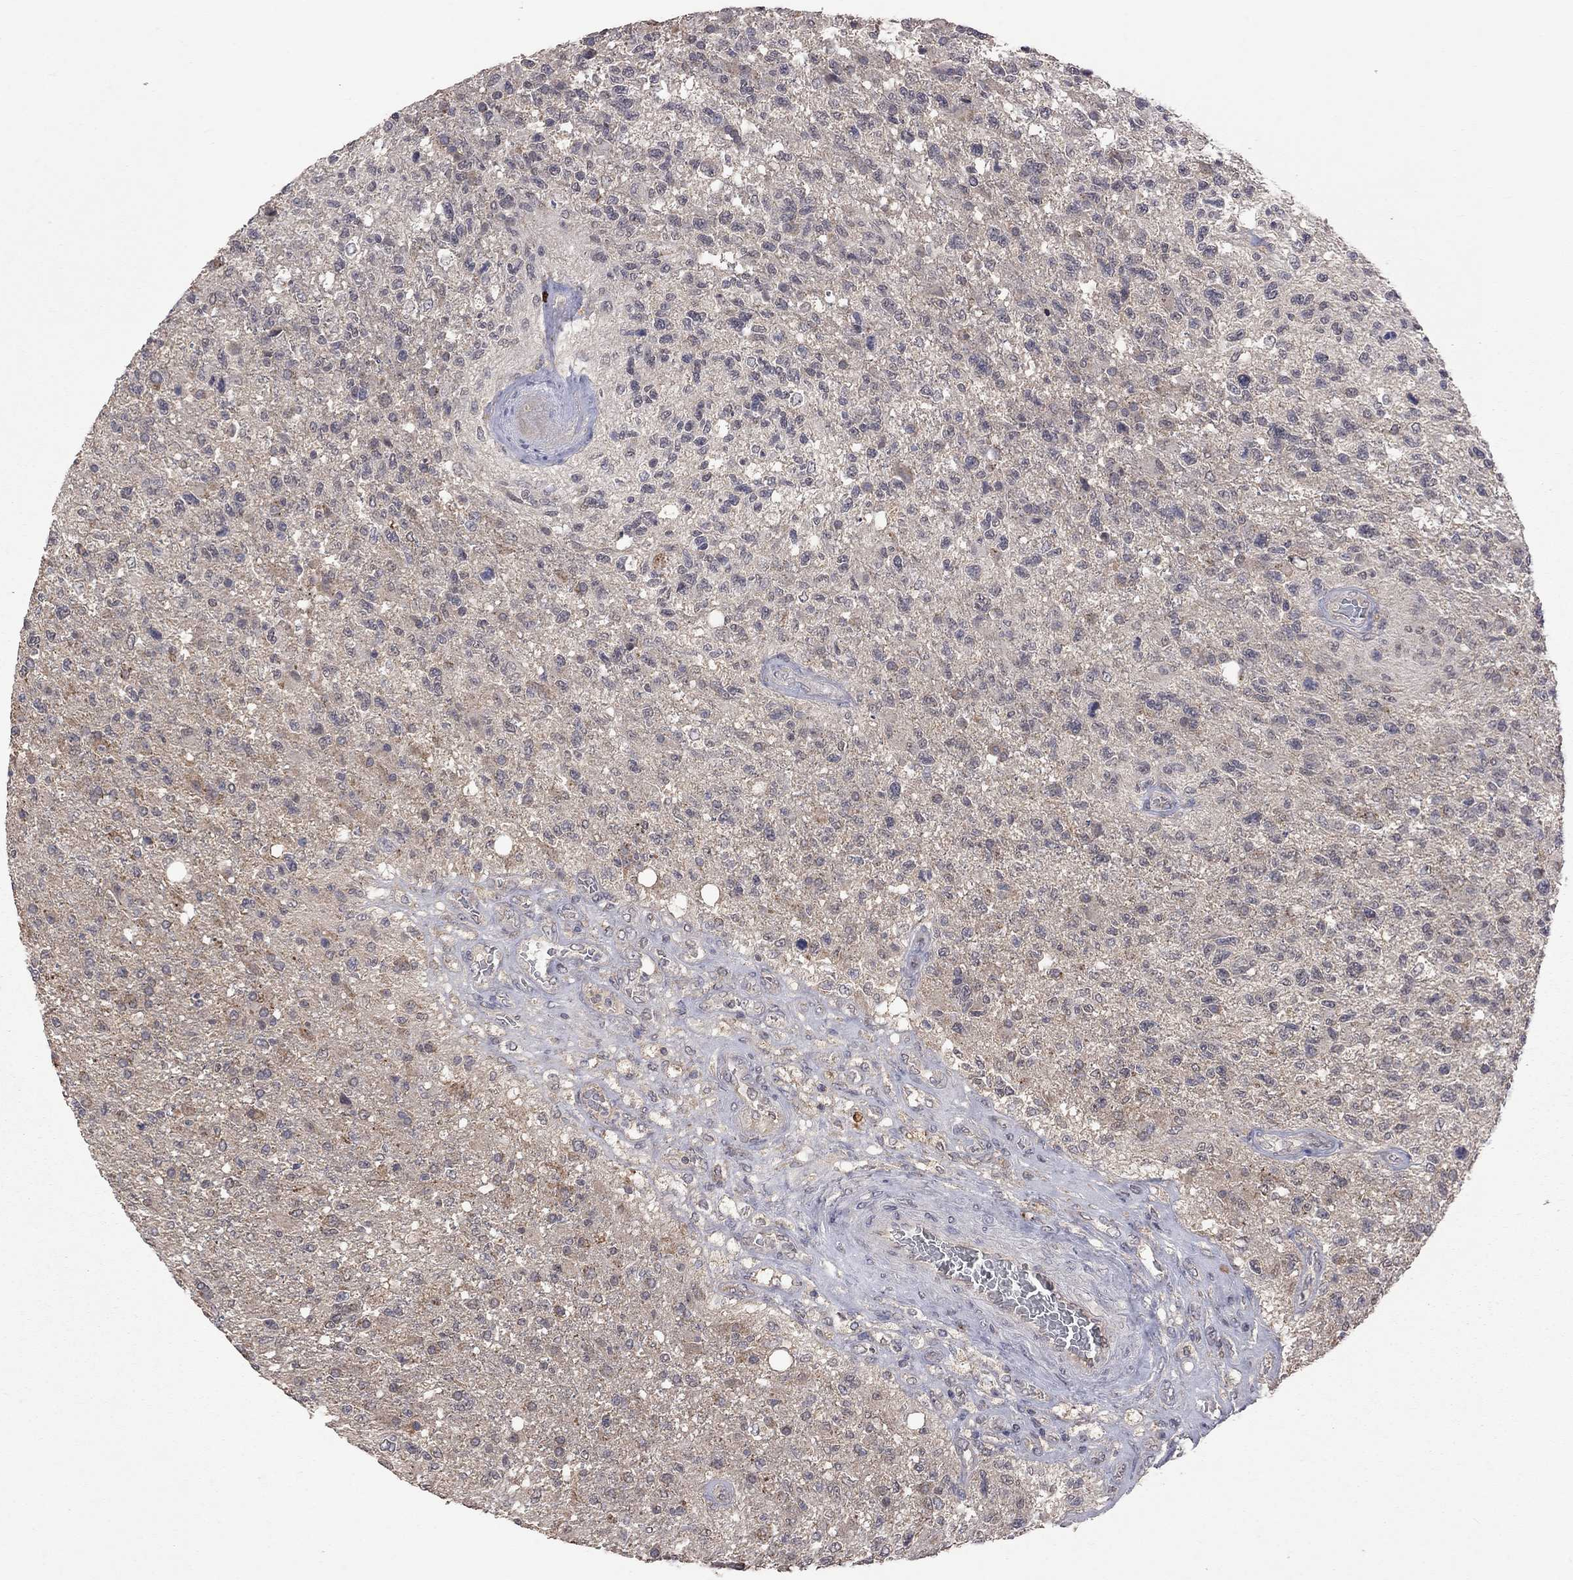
{"staining": {"intensity": "negative", "quantity": "none", "location": "none"}, "tissue": "glioma", "cell_type": "Tumor cells", "image_type": "cancer", "snomed": [{"axis": "morphology", "description": "Glioma, malignant, High grade"}, {"axis": "topography", "description": "Brain"}], "caption": "Tumor cells show no significant positivity in glioma.", "gene": "HTR6", "patient": {"sex": "male", "age": 56}}